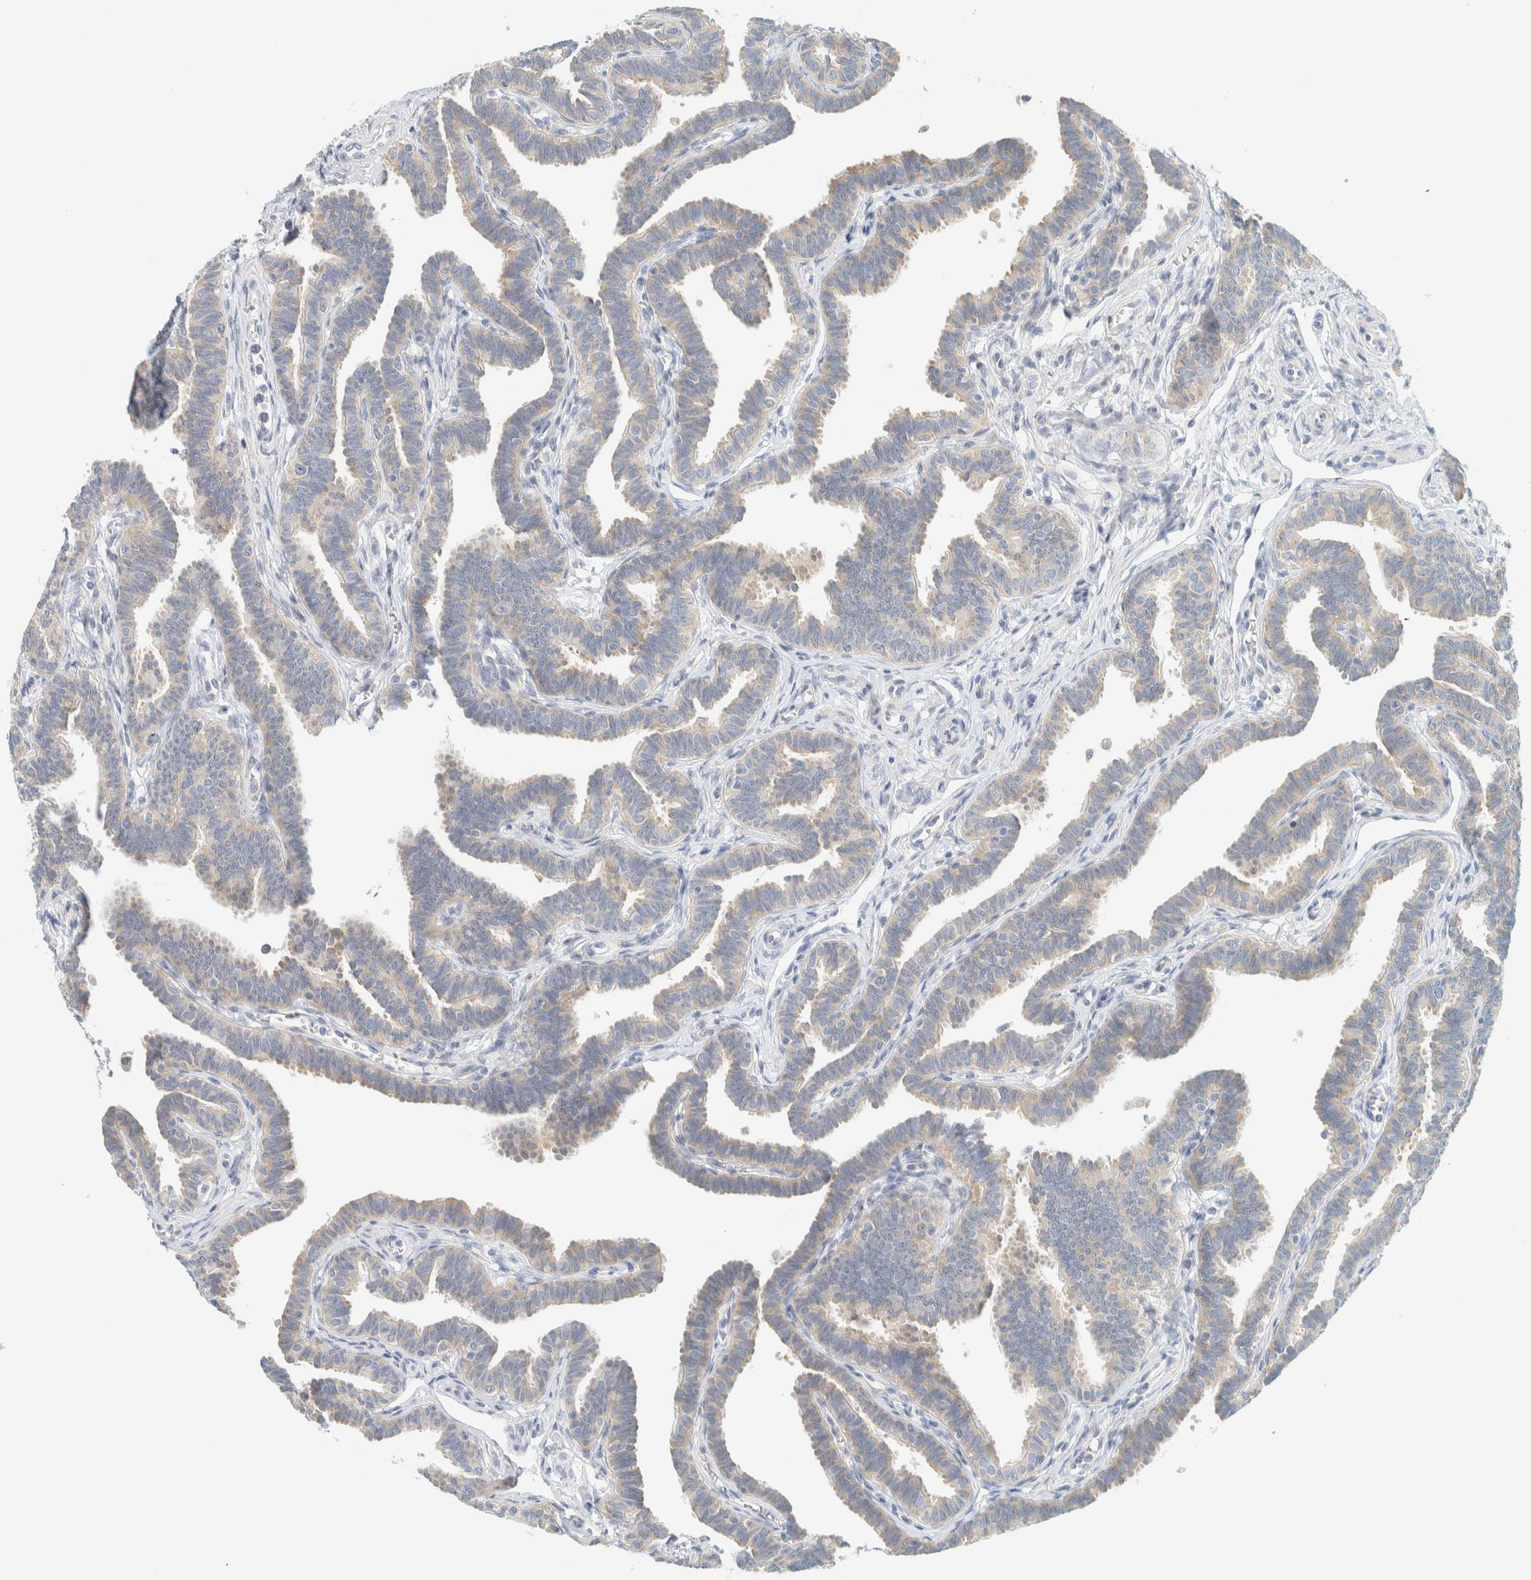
{"staining": {"intensity": "moderate", "quantity": "25%-75%", "location": "cytoplasmic/membranous"}, "tissue": "fallopian tube", "cell_type": "Glandular cells", "image_type": "normal", "snomed": [{"axis": "morphology", "description": "Normal tissue, NOS"}, {"axis": "topography", "description": "Fallopian tube"}, {"axis": "topography", "description": "Ovary"}], "caption": "Brown immunohistochemical staining in unremarkable human fallopian tube shows moderate cytoplasmic/membranous expression in about 25%-75% of glandular cells. (DAB IHC, brown staining for protein, blue staining for nuclei).", "gene": "AARSD1", "patient": {"sex": "female", "age": 23}}